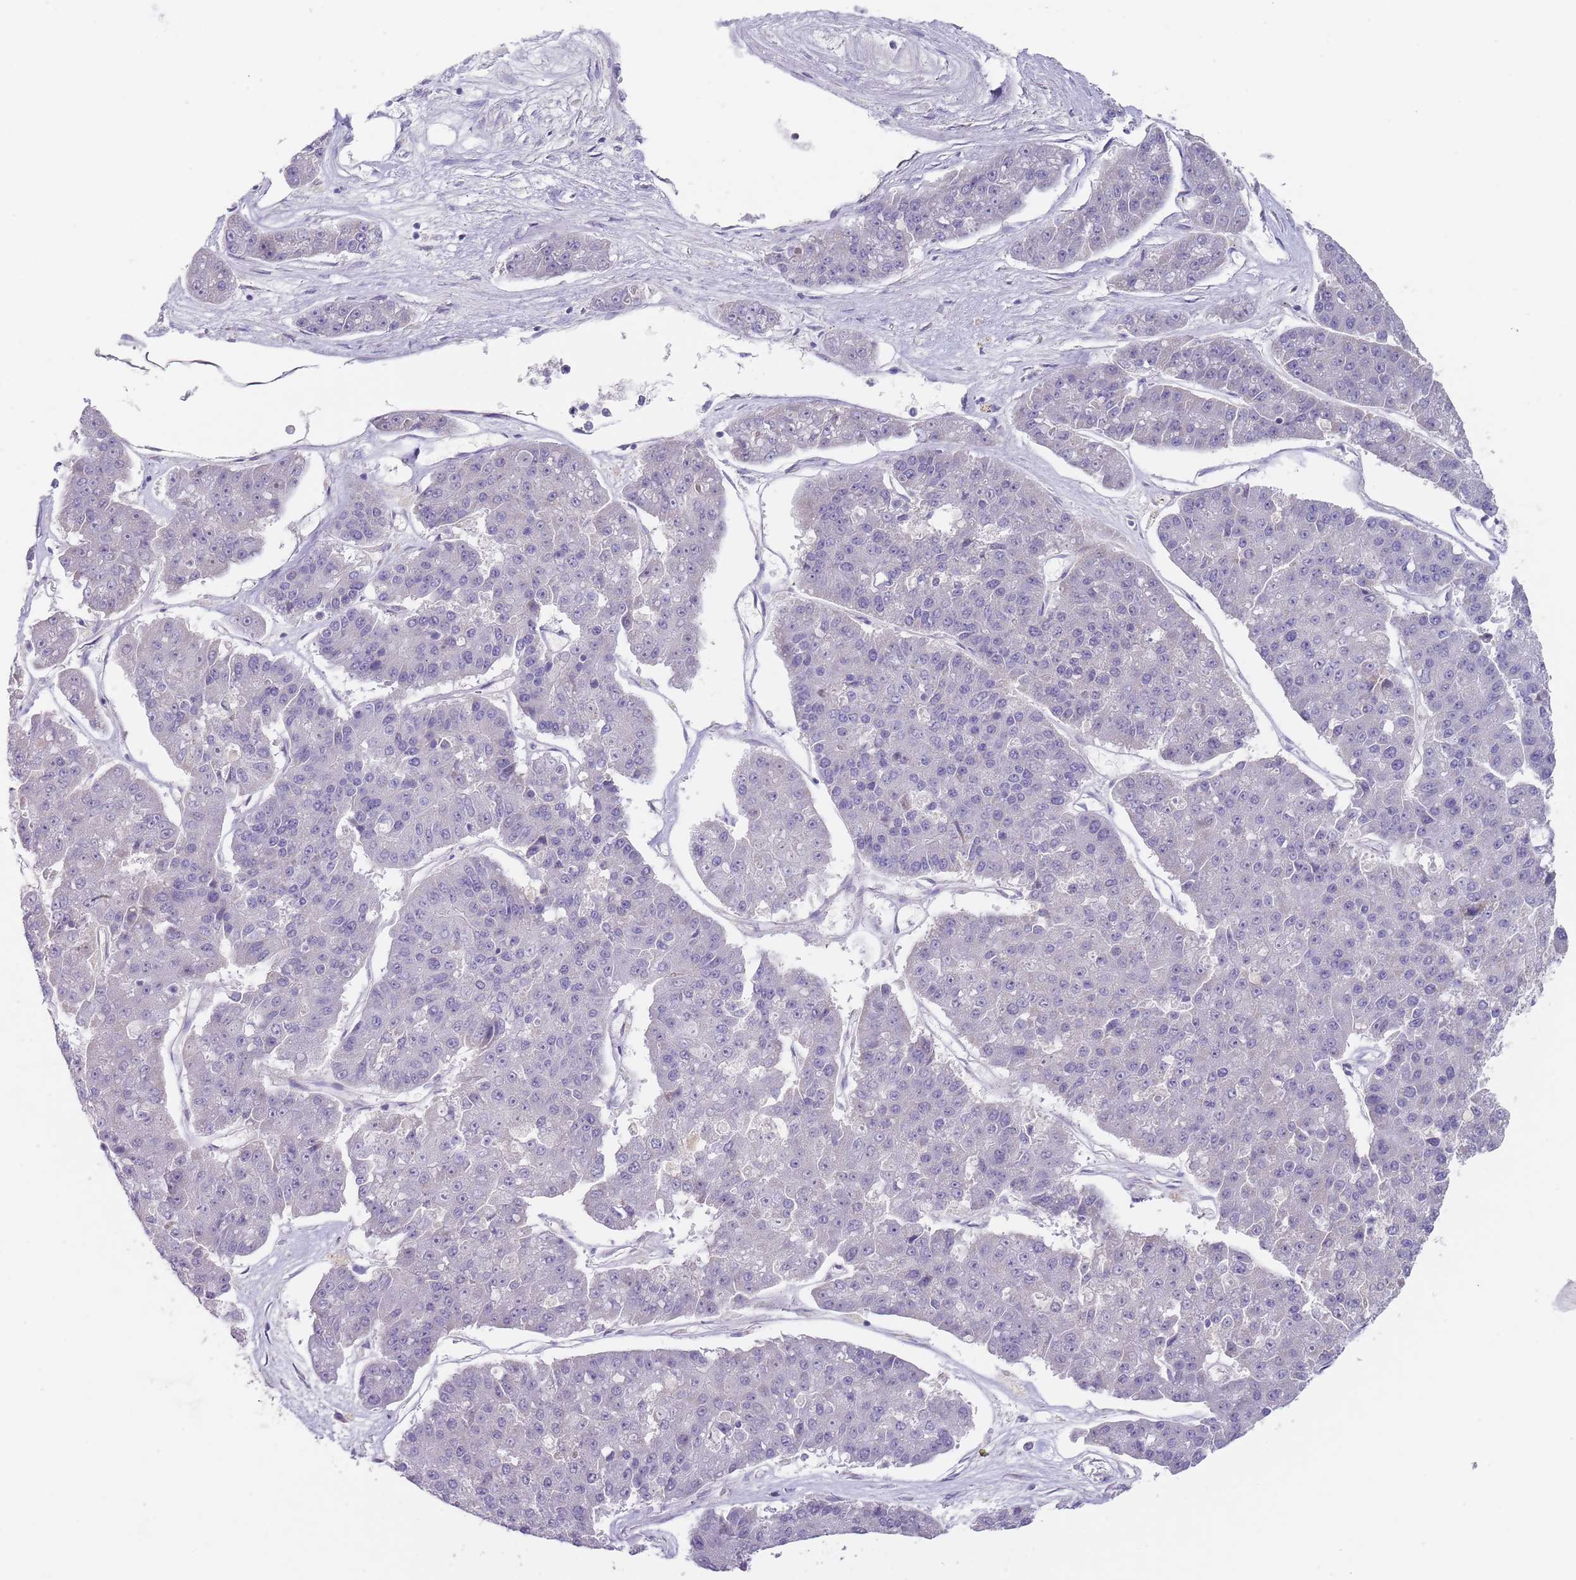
{"staining": {"intensity": "negative", "quantity": "none", "location": "none"}, "tissue": "pancreatic cancer", "cell_type": "Tumor cells", "image_type": "cancer", "snomed": [{"axis": "morphology", "description": "Adenocarcinoma, NOS"}, {"axis": "topography", "description": "Pancreas"}], "caption": "The image reveals no significant positivity in tumor cells of adenocarcinoma (pancreatic).", "gene": "PRAC1", "patient": {"sex": "male", "age": 50}}